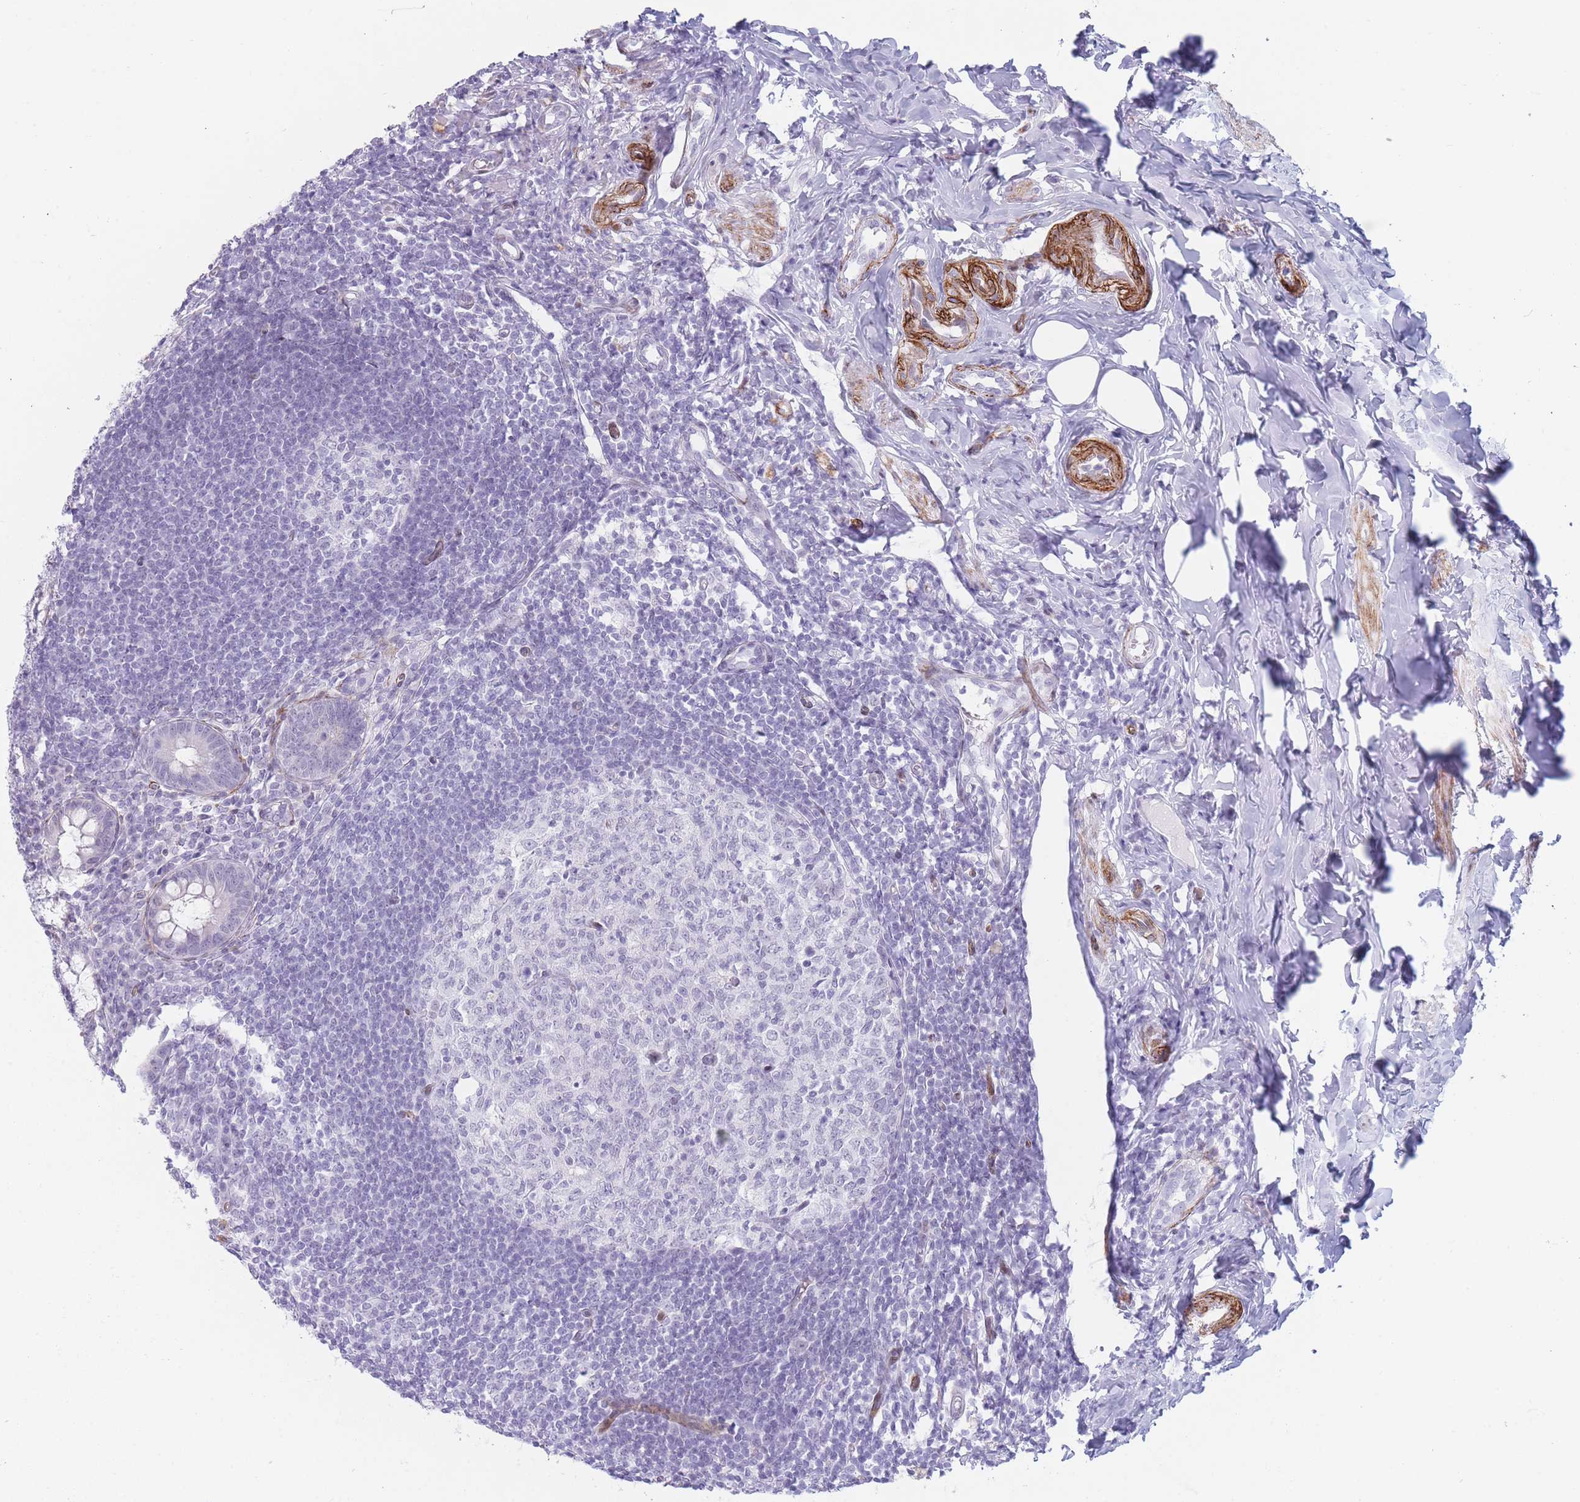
{"staining": {"intensity": "weak", "quantity": "<25%", "location": "cytoplasmic/membranous"}, "tissue": "appendix", "cell_type": "Glandular cells", "image_type": "normal", "snomed": [{"axis": "morphology", "description": "Normal tissue, NOS"}, {"axis": "topography", "description": "Appendix"}], "caption": "IHC photomicrograph of normal appendix stained for a protein (brown), which shows no positivity in glandular cells.", "gene": "IFNA10", "patient": {"sex": "female", "age": 33}}